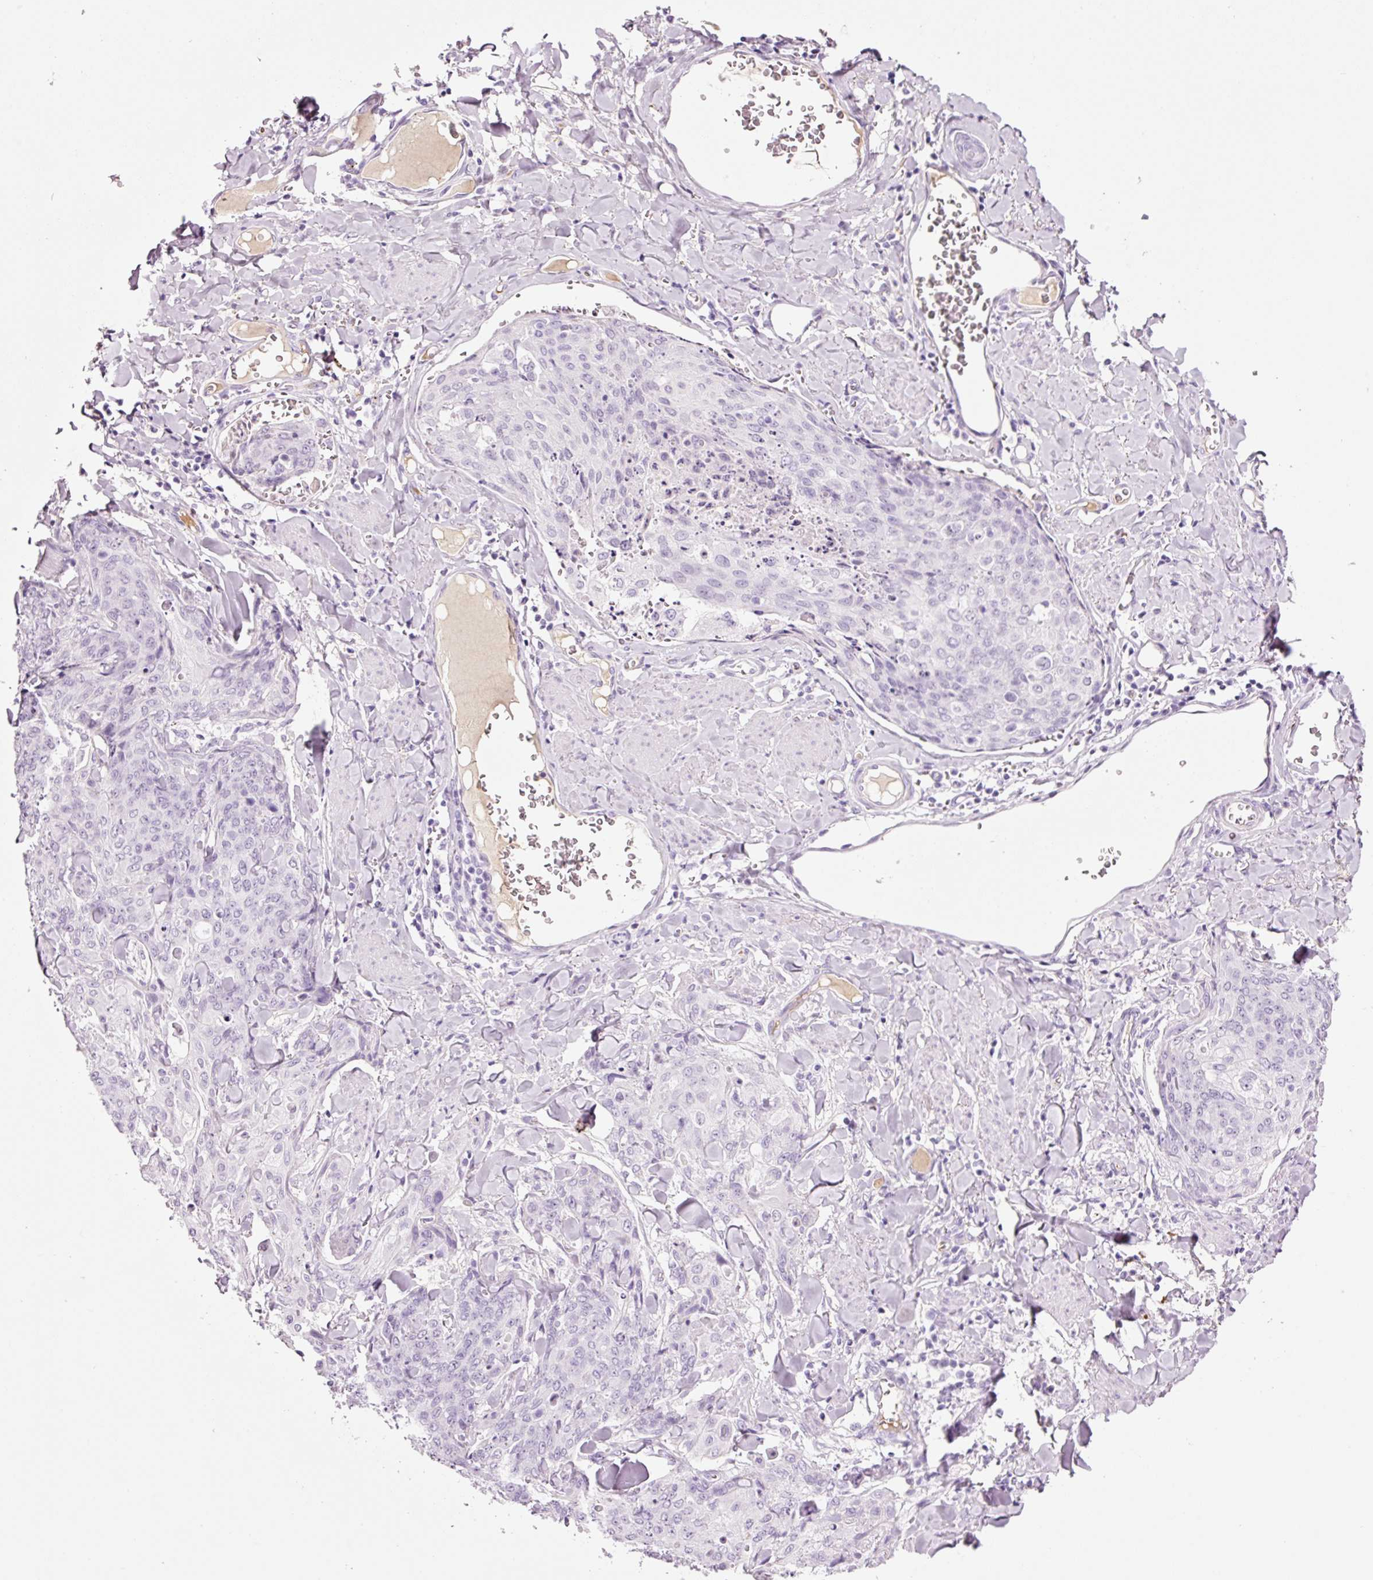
{"staining": {"intensity": "negative", "quantity": "none", "location": "none"}, "tissue": "skin cancer", "cell_type": "Tumor cells", "image_type": "cancer", "snomed": [{"axis": "morphology", "description": "Squamous cell carcinoma, NOS"}, {"axis": "topography", "description": "Skin"}, {"axis": "topography", "description": "Vulva"}], "caption": "This photomicrograph is of skin cancer (squamous cell carcinoma) stained with IHC to label a protein in brown with the nuclei are counter-stained blue. There is no expression in tumor cells. (DAB immunohistochemistry (IHC), high magnification).", "gene": "KLF1", "patient": {"sex": "female", "age": 85}}